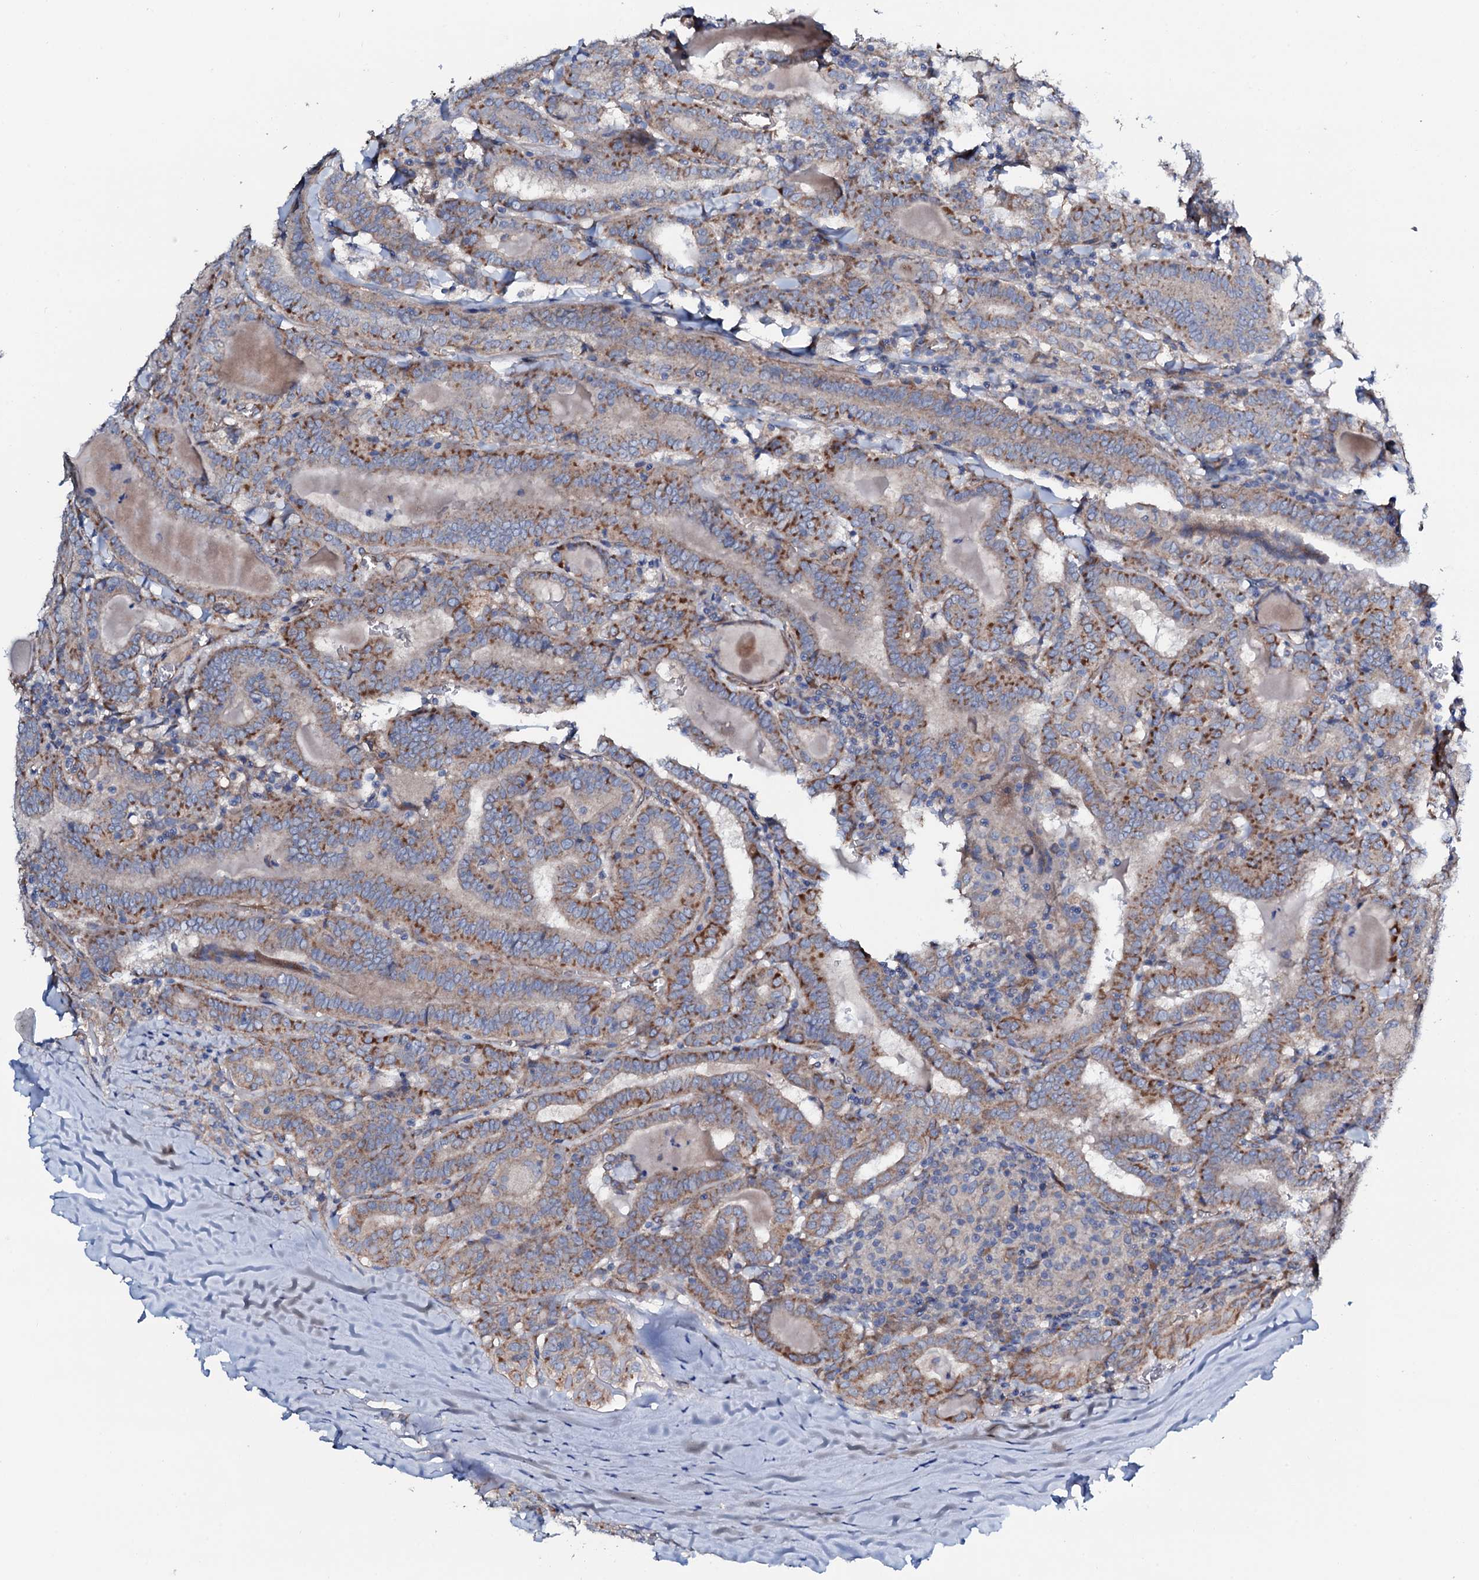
{"staining": {"intensity": "moderate", "quantity": ">75%", "location": "cytoplasmic/membranous"}, "tissue": "thyroid cancer", "cell_type": "Tumor cells", "image_type": "cancer", "snomed": [{"axis": "morphology", "description": "Papillary adenocarcinoma, NOS"}, {"axis": "topography", "description": "Thyroid gland"}], "caption": "This photomicrograph demonstrates papillary adenocarcinoma (thyroid) stained with immunohistochemistry (IHC) to label a protein in brown. The cytoplasmic/membranous of tumor cells show moderate positivity for the protein. Nuclei are counter-stained blue.", "gene": "STARD13", "patient": {"sex": "female", "age": 72}}